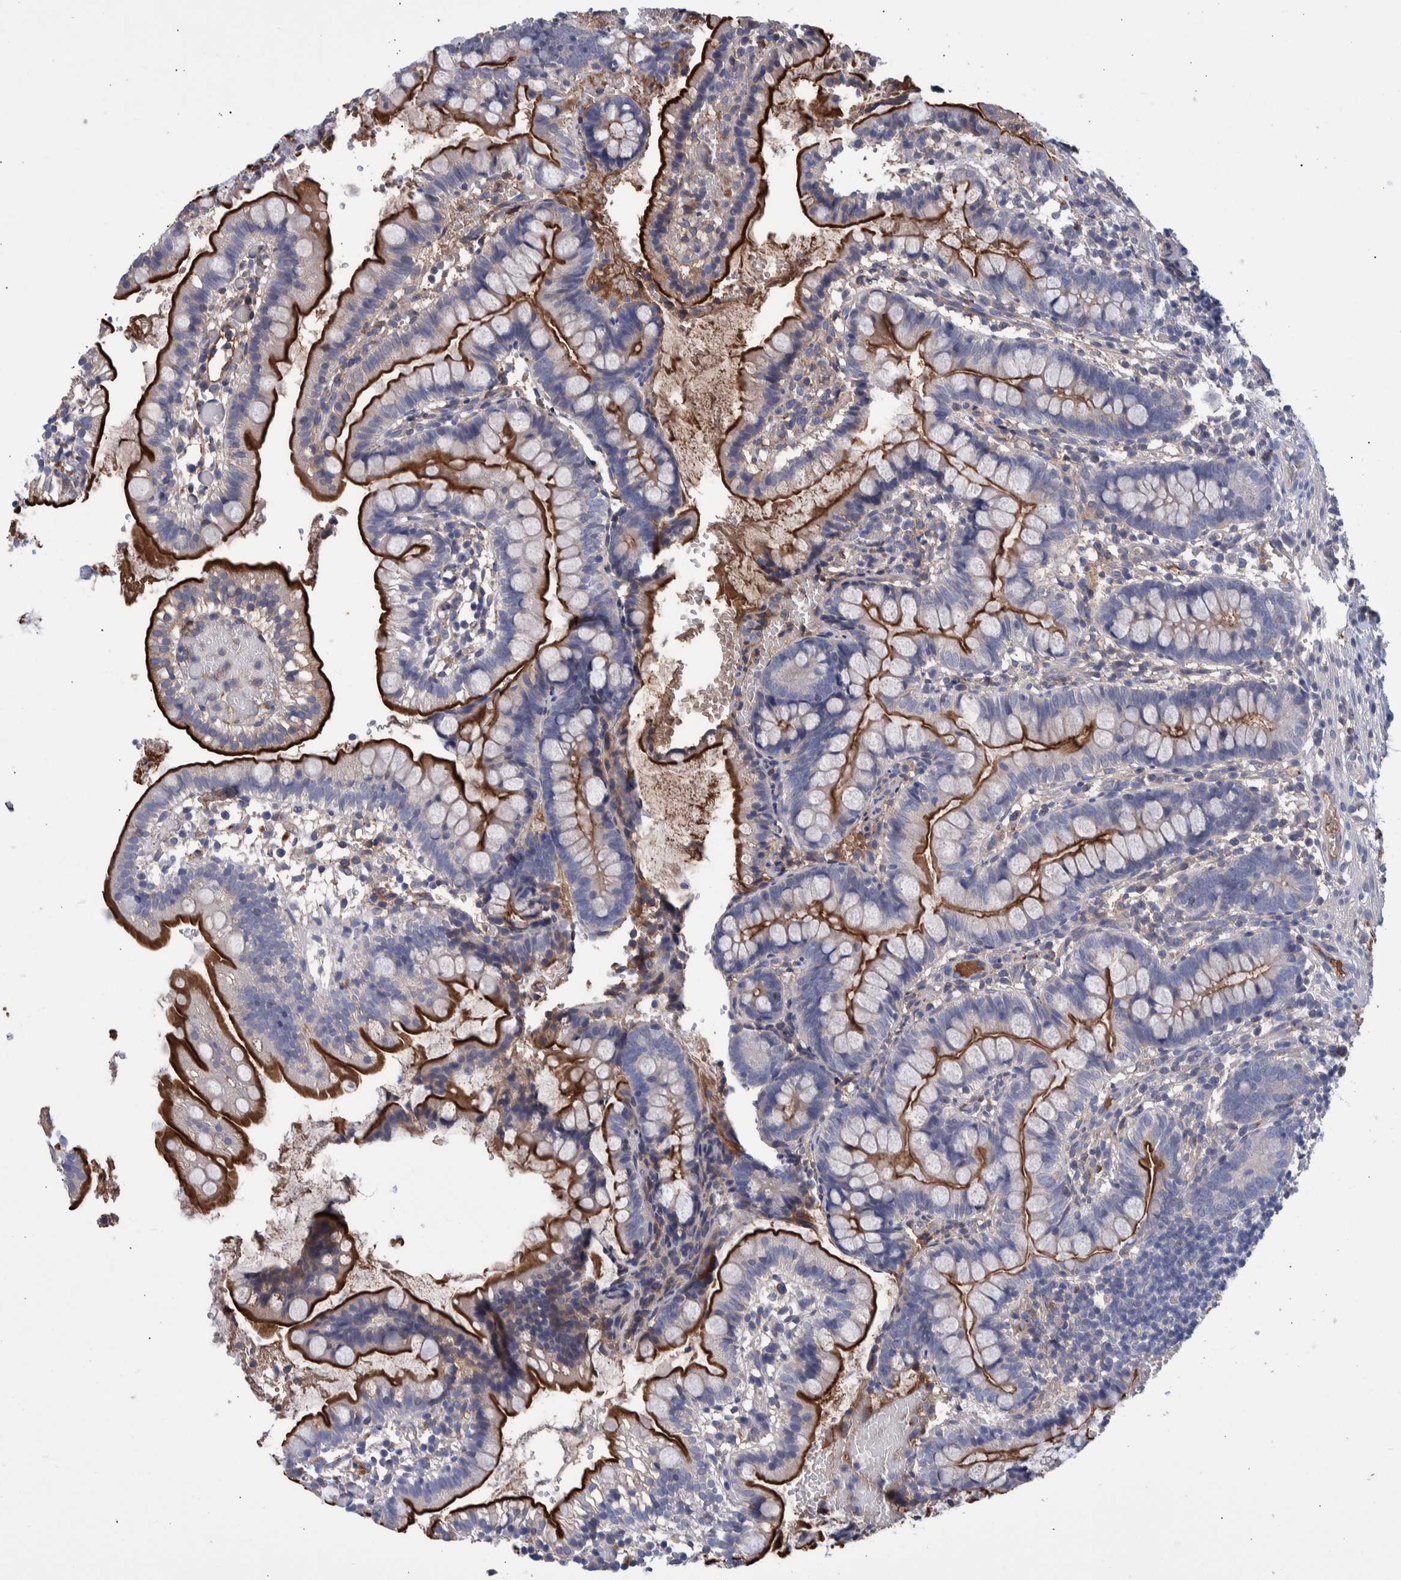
{"staining": {"intensity": "strong", "quantity": ">75%", "location": "cytoplasmic/membranous"}, "tissue": "small intestine", "cell_type": "Glandular cells", "image_type": "normal", "snomed": [{"axis": "morphology", "description": "Normal tissue, NOS"}, {"axis": "morphology", "description": "Developmental malformation"}, {"axis": "topography", "description": "Small intestine"}], "caption": "IHC micrograph of benign small intestine: human small intestine stained using IHC demonstrates high levels of strong protein expression localized specifically in the cytoplasmic/membranous of glandular cells, appearing as a cytoplasmic/membranous brown color.", "gene": "DLL4", "patient": {"sex": "male"}}